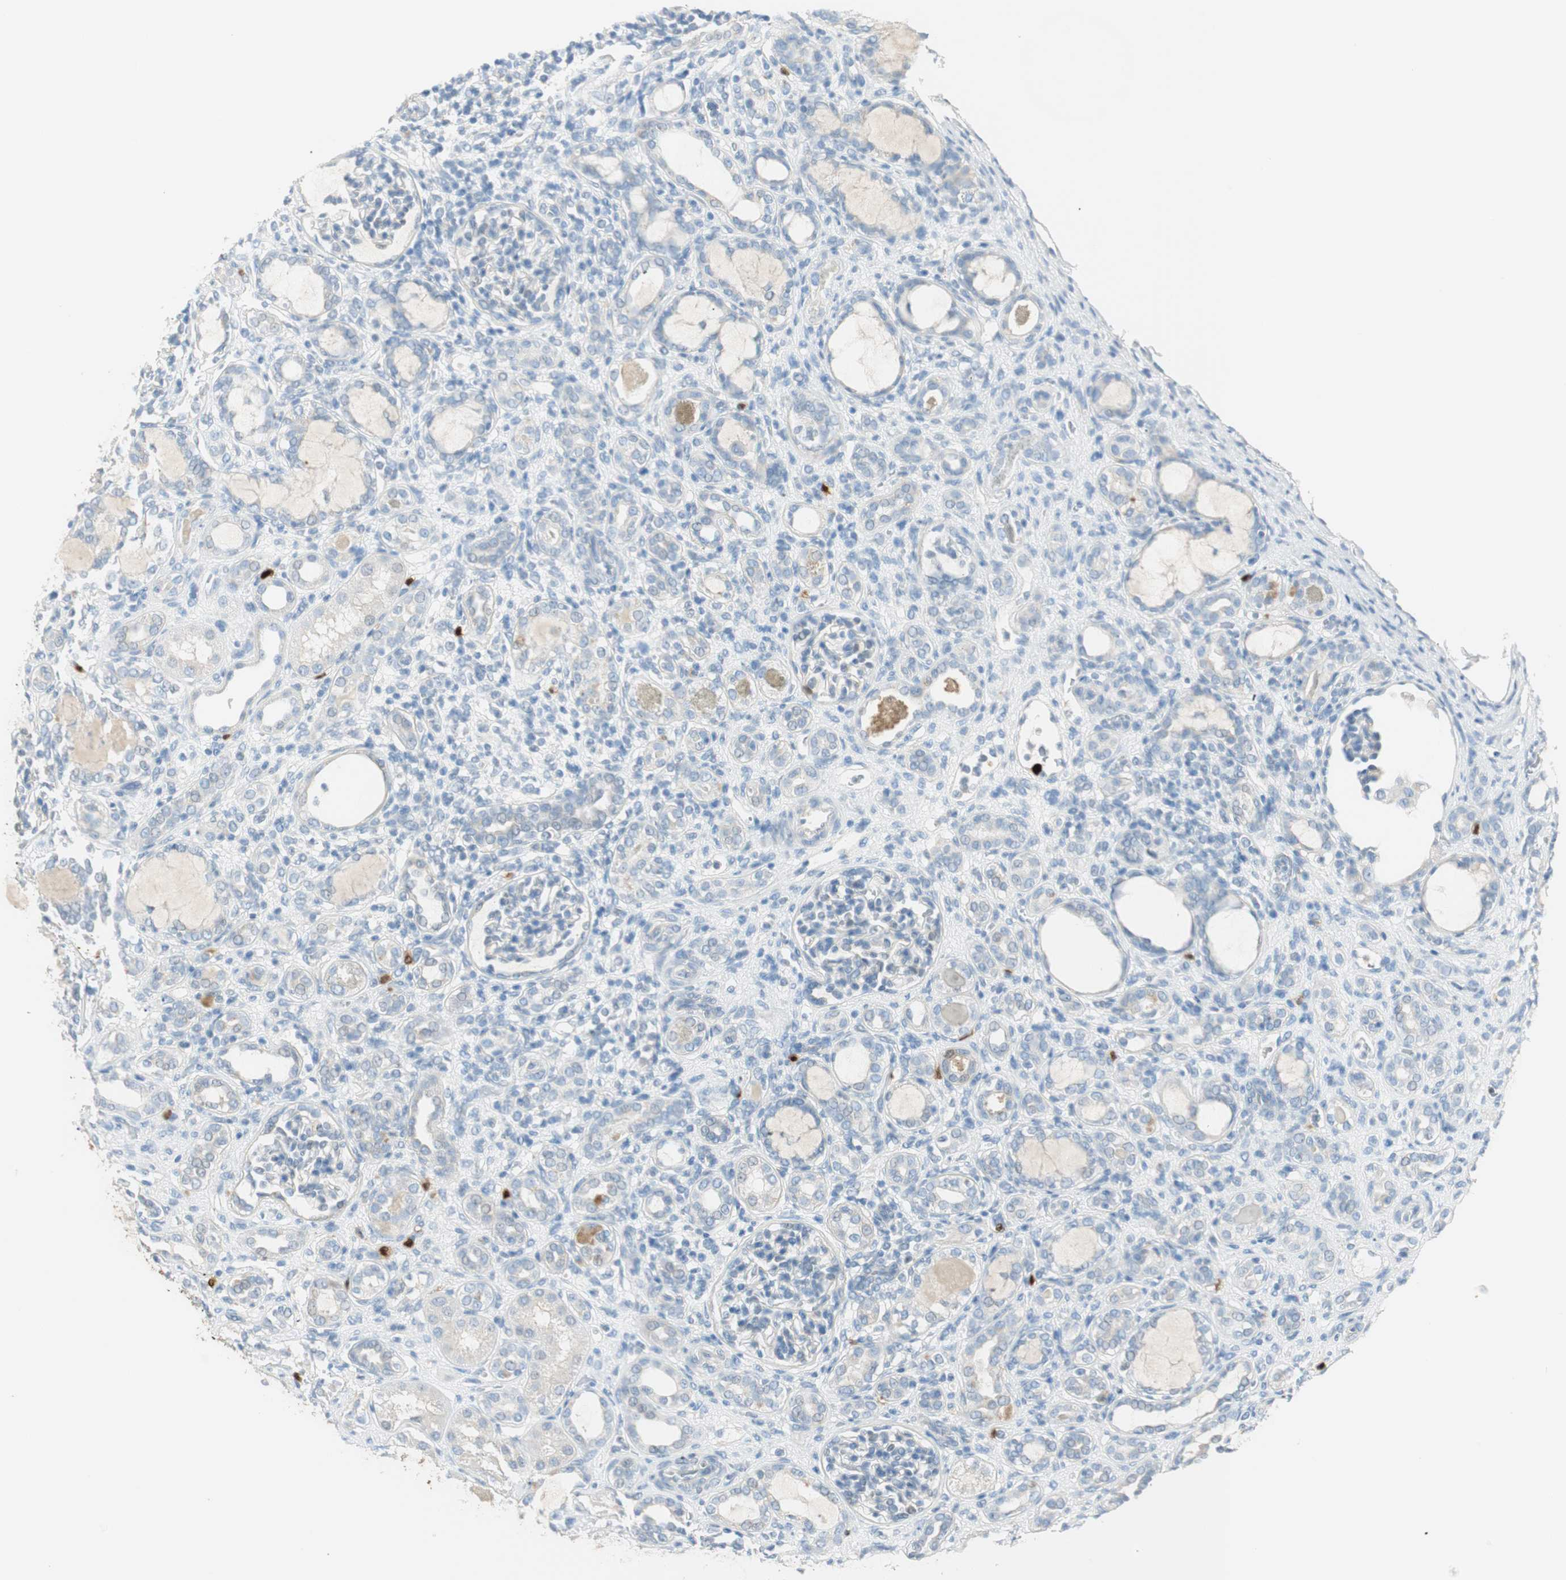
{"staining": {"intensity": "negative", "quantity": "none", "location": "none"}, "tissue": "kidney", "cell_type": "Cells in glomeruli", "image_type": "normal", "snomed": [{"axis": "morphology", "description": "Normal tissue, NOS"}, {"axis": "topography", "description": "Kidney"}], "caption": "The image demonstrates no significant expression in cells in glomeruli of kidney. Nuclei are stained in blue.", "gene": "HPGD", "patient": {"sex": "male", "age": 7}}